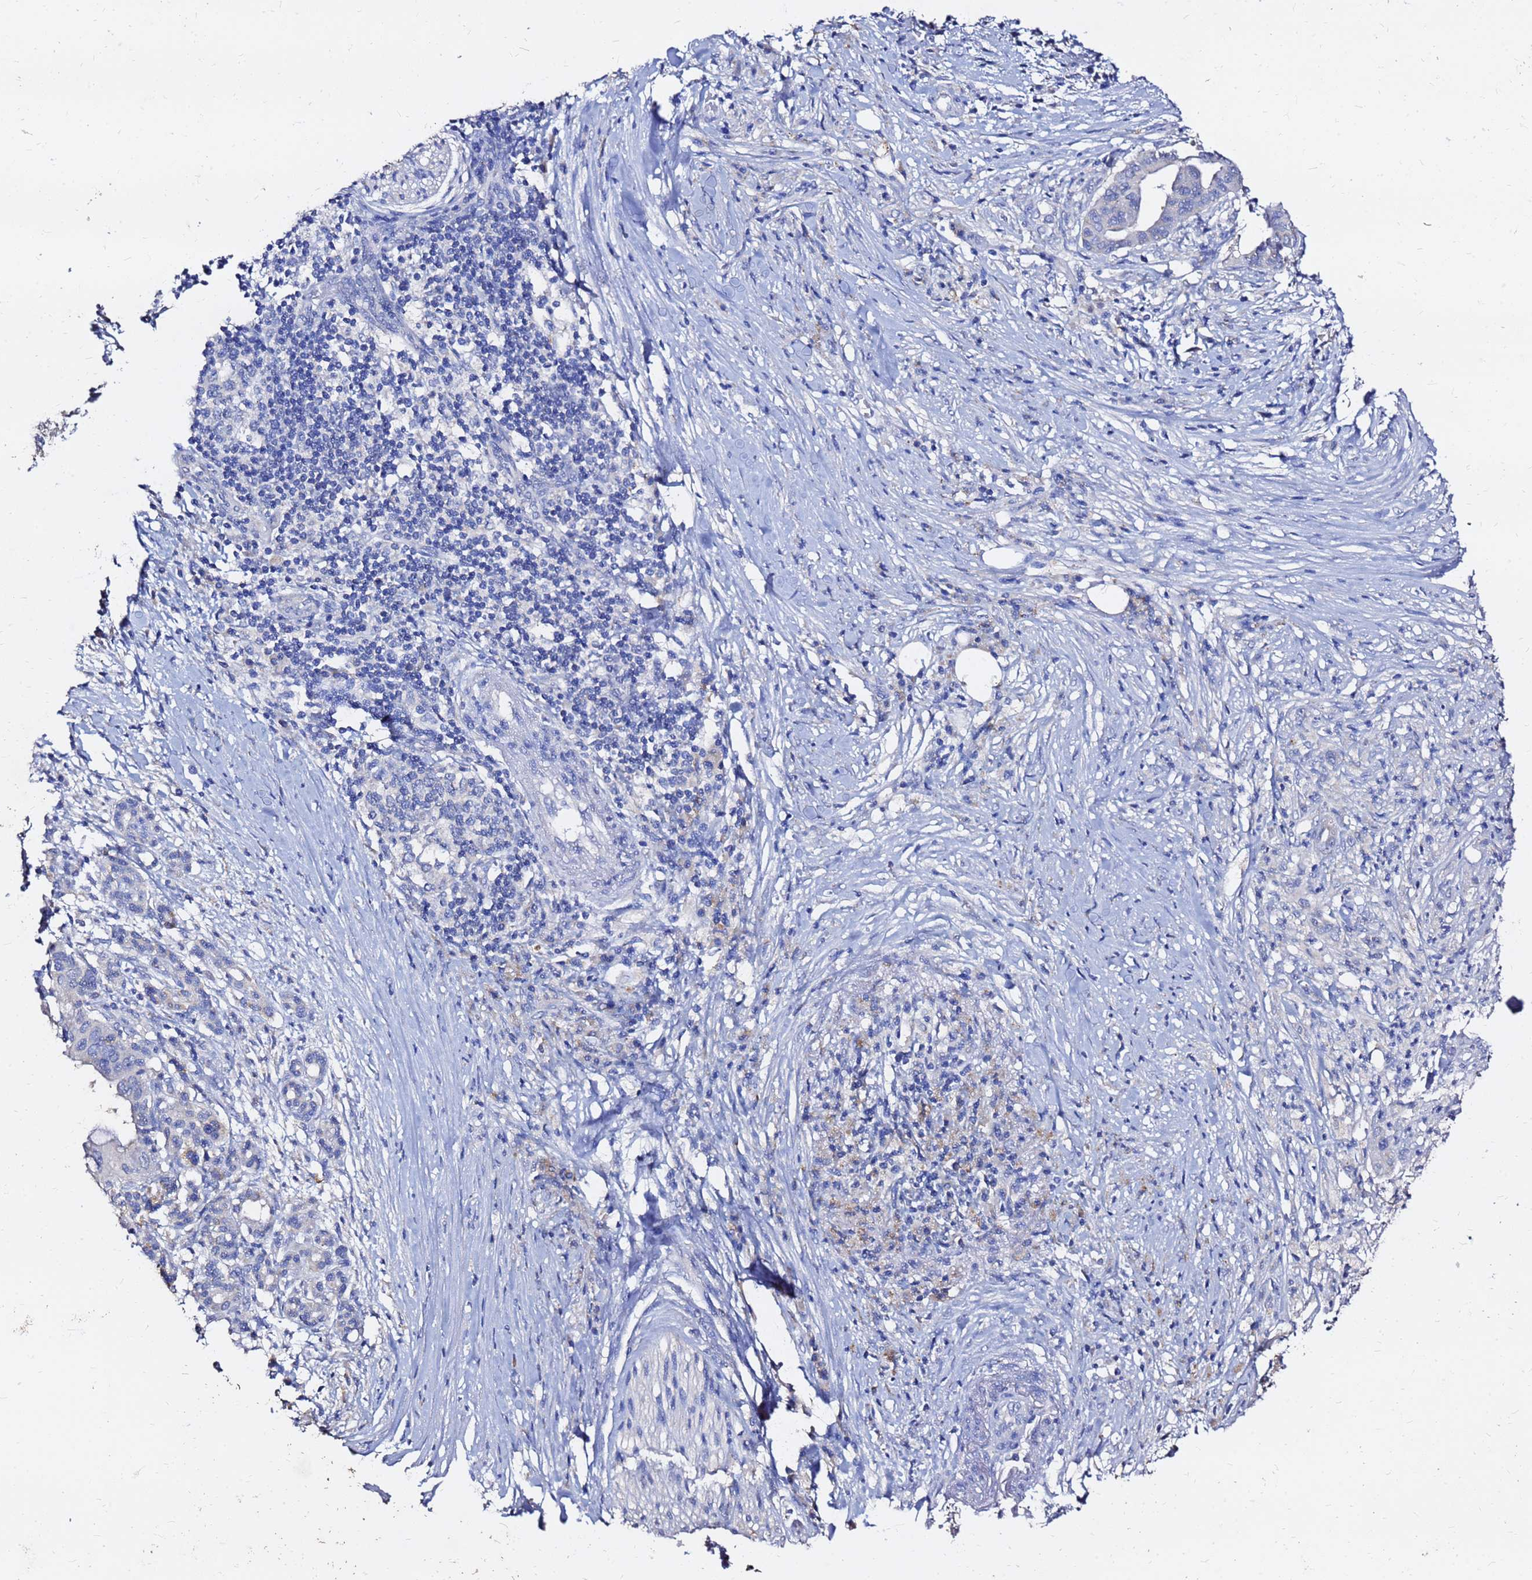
{"staining": {"intensity": "negative", "quantity": "none", "location": "none"}, "tissue": "pancreatic cancer", "cell_type": "Tumor cells", "image_type": "cancer", "snomed": [{"axis": "morphology", "description": "Adenocarcinoma, NOS"}, {"axis": "topography", "description": "Pancreas"}], "caption": "Histopathology image shows no significant protein staining in tumor cells of pancreatic cancer.", "gene": "FAM183A", "patient": {"sex": "male", "age": 58}}